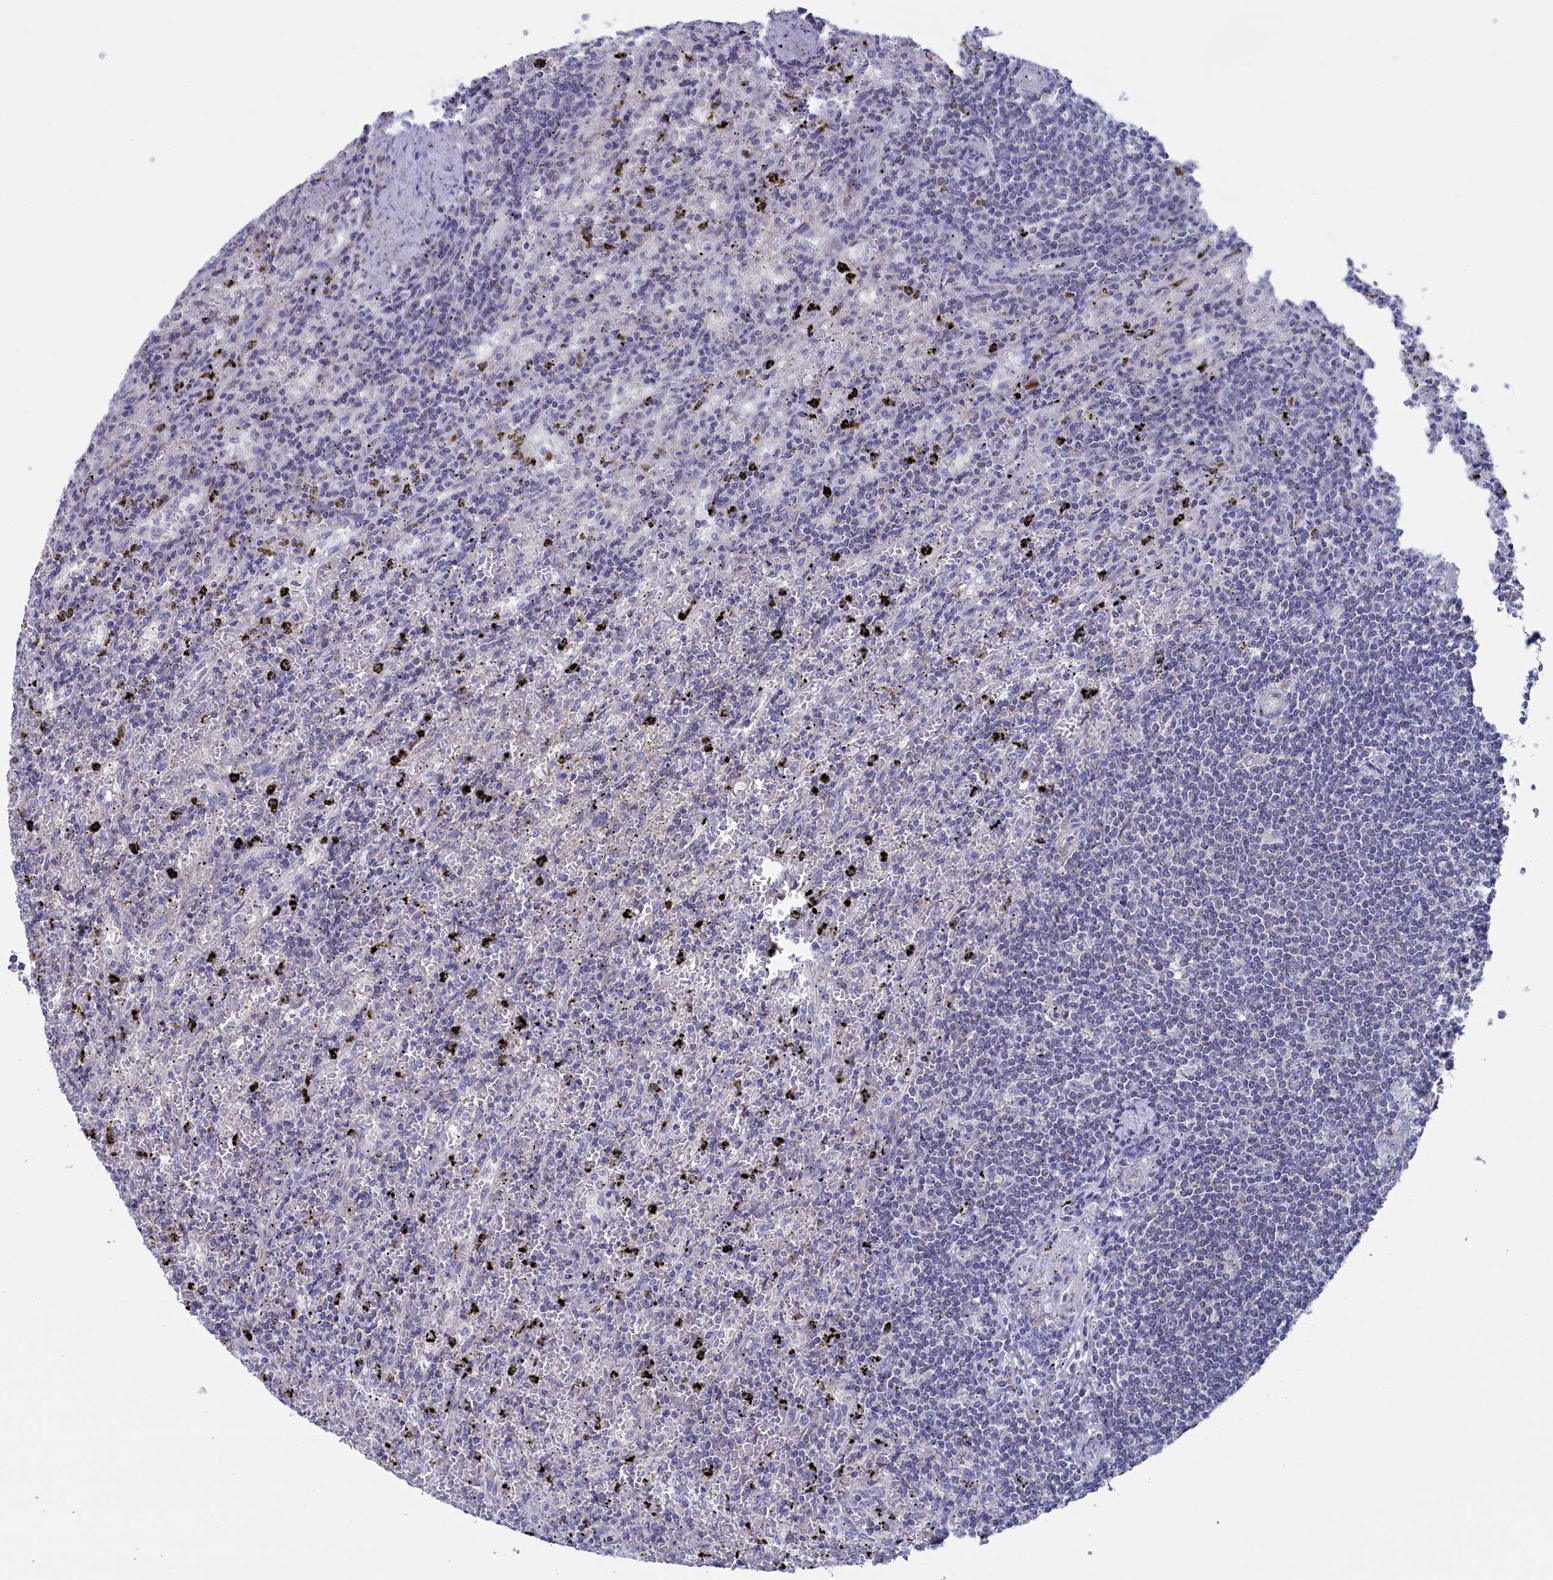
{"staining": {"intensity": "negative", "quantity": "none", "location": "none"}, "tissue": "lymphoma", "cell_type": "Tumor cells", "image_type": "cancer", "snomed": [{"axis": "morphology", "description": "Malignant lymphoma, non-Hodgkin's type, Low grade"}, {"axis": "topography", "description": "Spleen"}], "caption": "Immunohistochemistry micrograph of lymphoma stained for a protein (brown), which exhibits no staining in tumor cells.", "gene": "NIBAN3", "patient": {"sex": "male", "age": 76}}